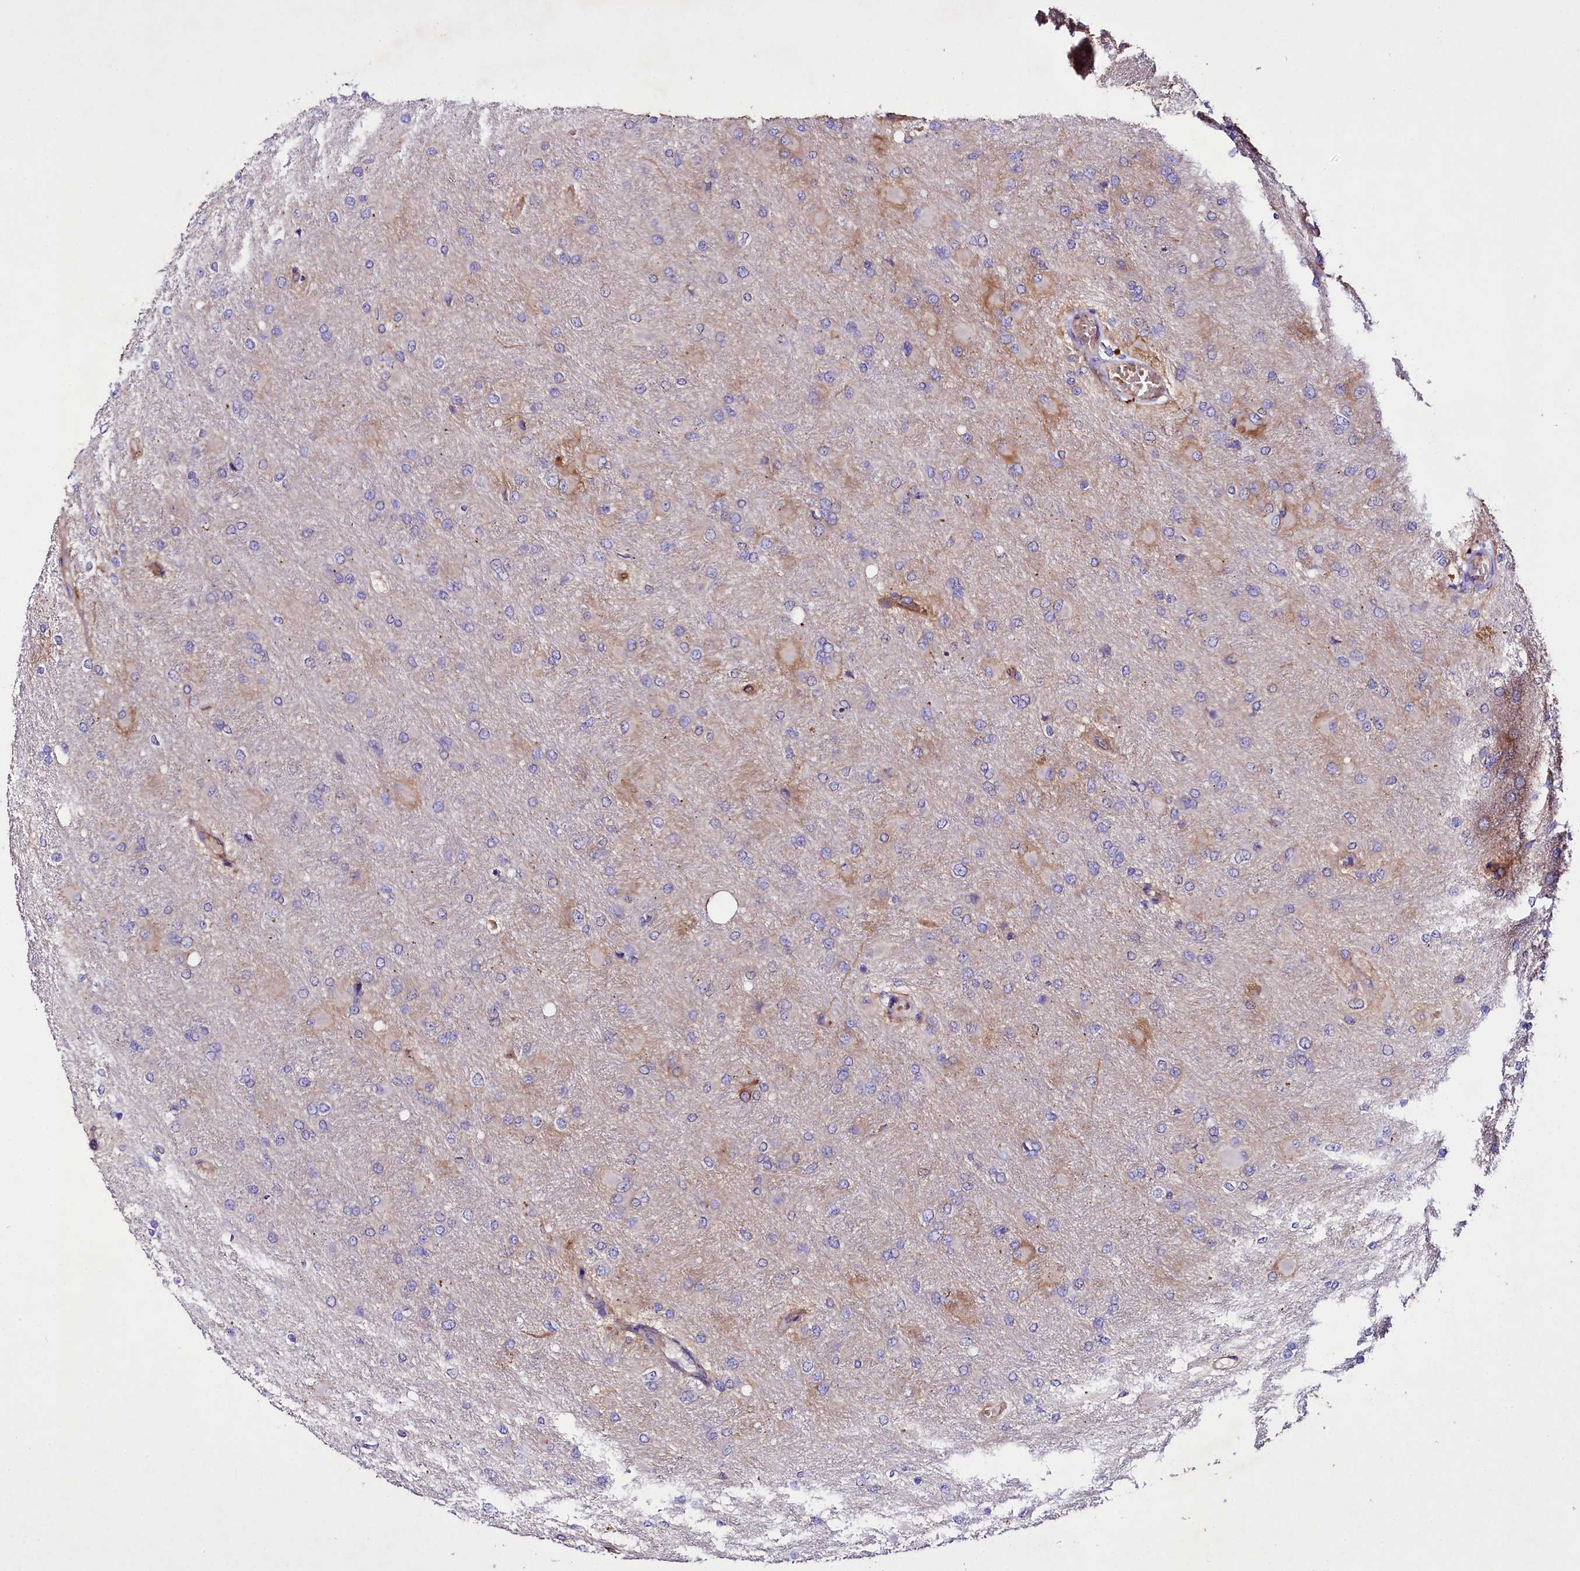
{"staining": {"intensity": "negative", "quantity": "none", "location": "none"}, "tissue": "glioma", "cell_type": "Tumor cells", "image_type": "cancer", "snomed": [{"axis": "morphology", "description": "Glioma, malignant, High grade"}, {"axis": "topography", "description": "Cerebral cortex"}], "caption": "The IHC micrograph has no significant expression in tumor cells of malignant glioma (high-grade) tissue.", "gene": "SLC7A1", "patient": {"sex": "female", "age": 36}}